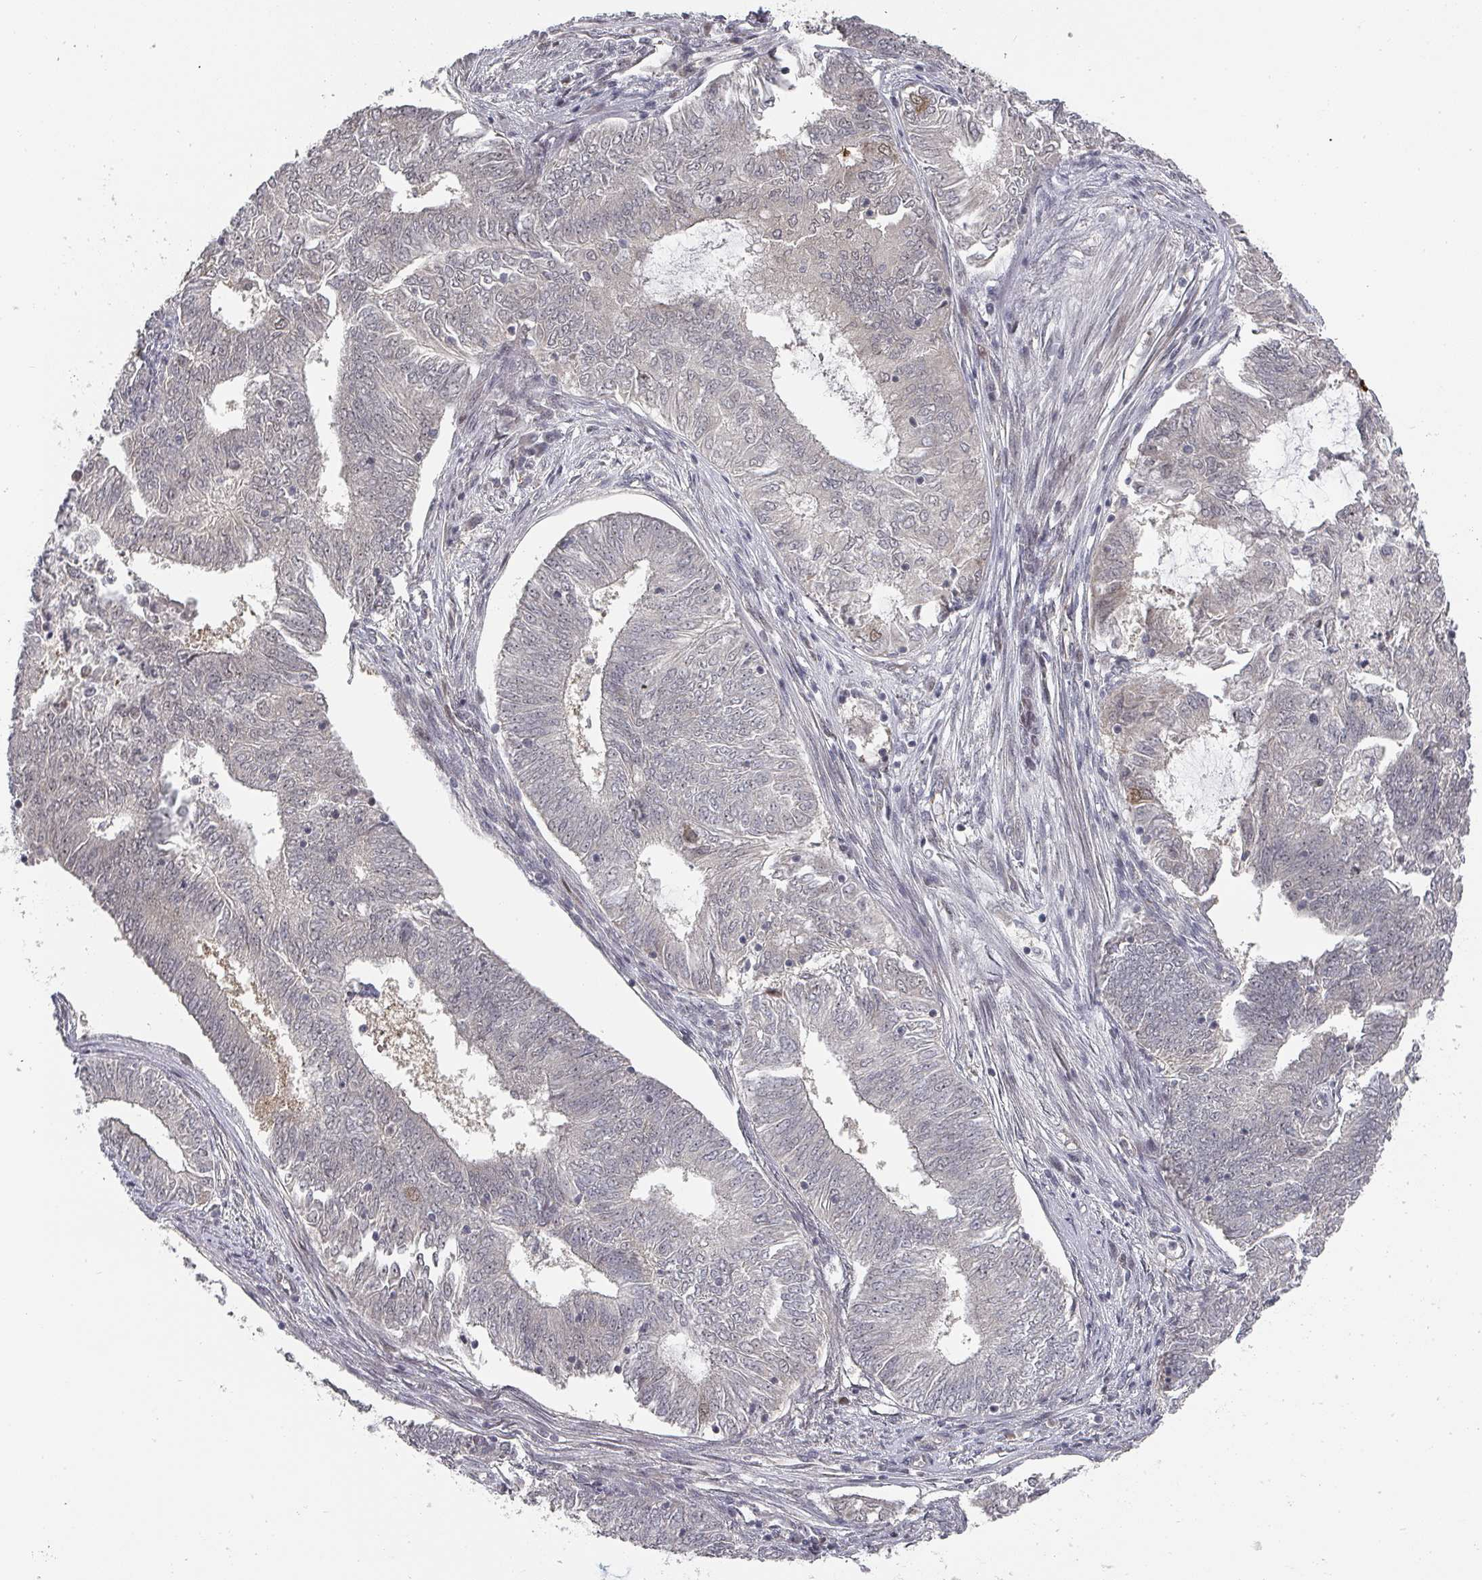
{"staining": {"intensity": "negative", "quantity": "none", "location": "none"}, "tissue": "endometrial cancer", "cell_type": "Tumor cells", "image_type": "cancer", "snomed": [{"axis": "morphology", "description": "Adenocarcinoma, NOS"}, {"axis": "topography", "description": "Endometrium"}], "caption": "This is a histopathology image of immunohistochemistry staining of adenocarcinoma (endometrial), which shows no positivity in tumor cells.", "gene": "KIF1C", "patient": {"sex": "female", "age": 62}}